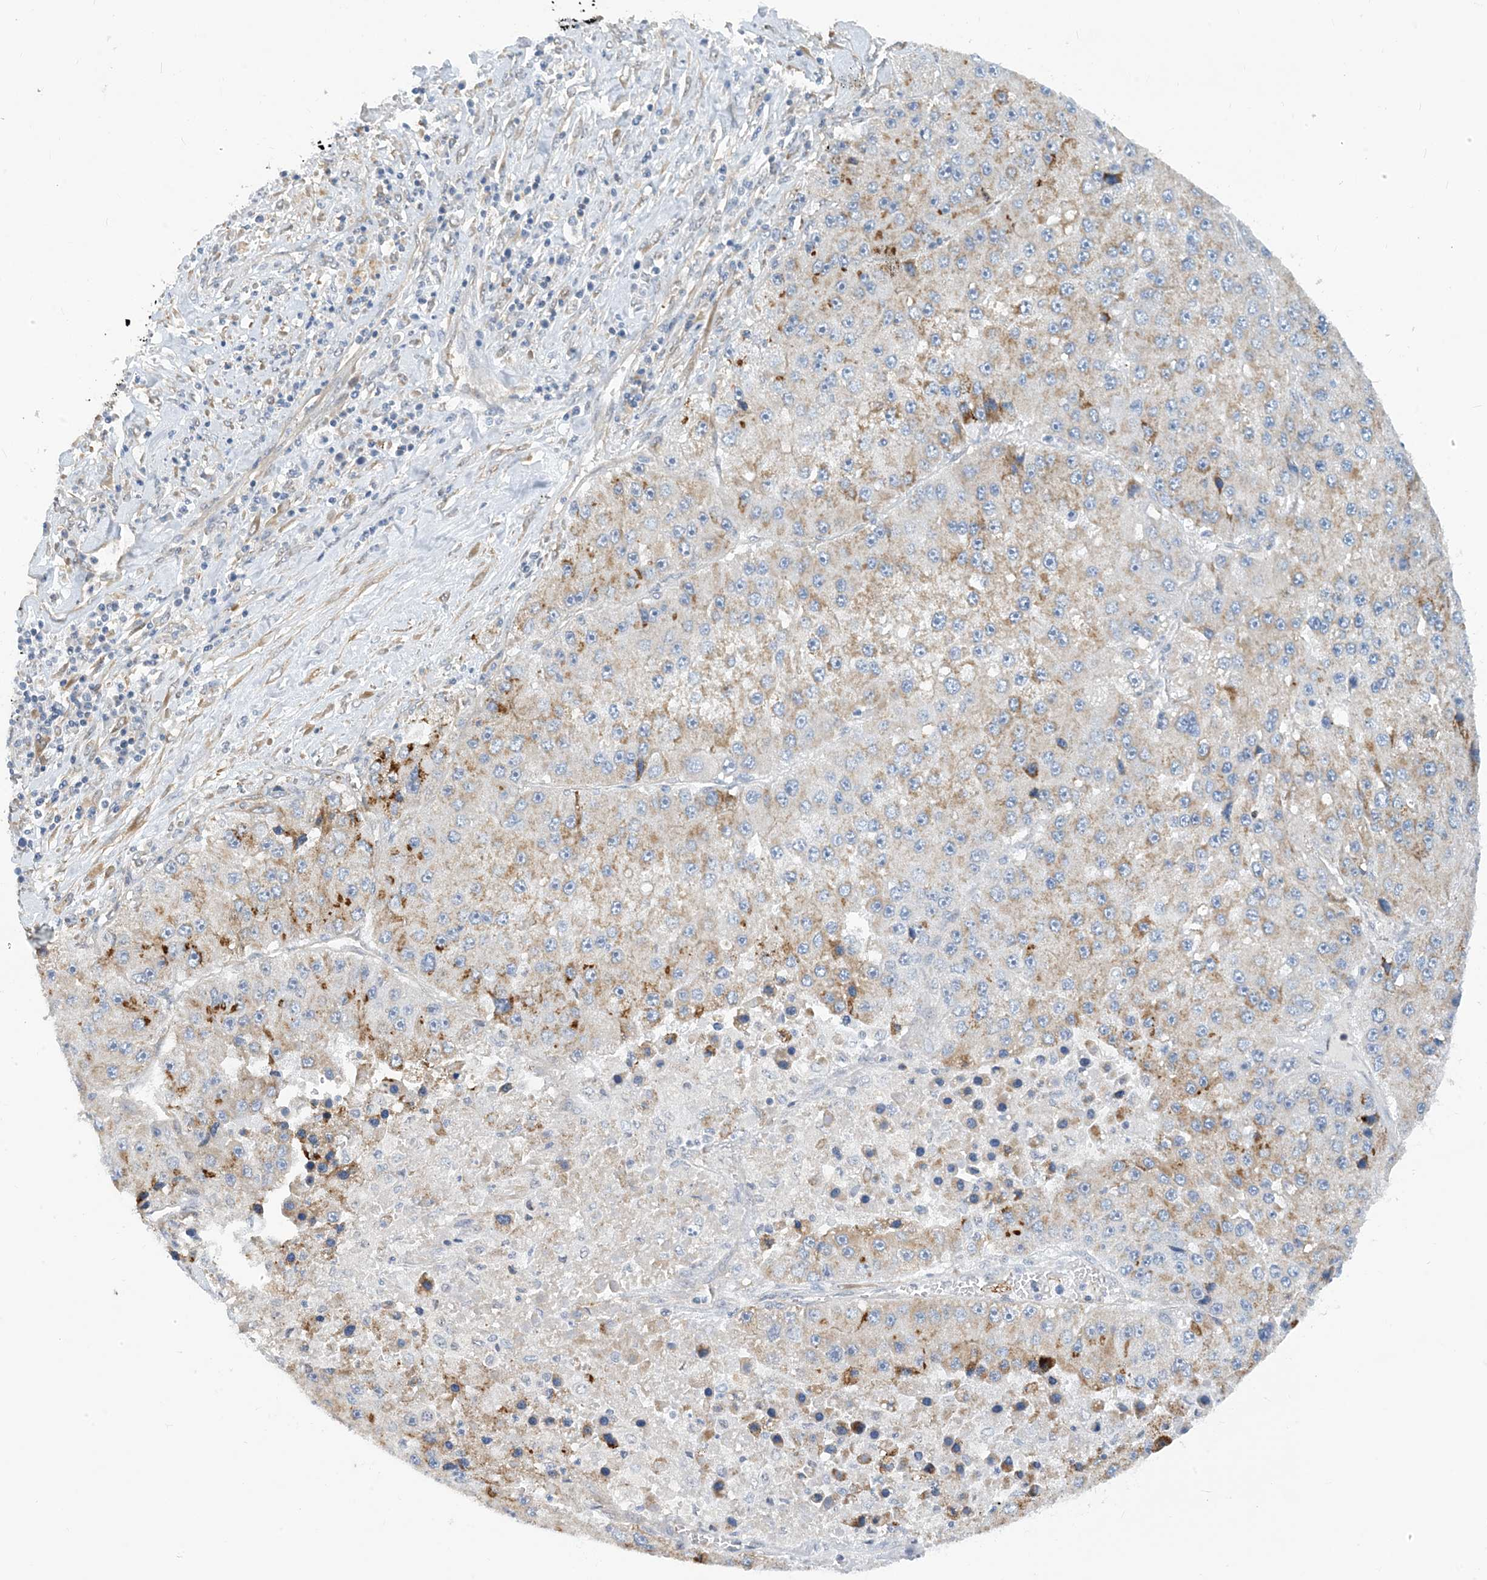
{"staining": {"intensity": "weak", "quantity": ">75%", "location": "cytoplasmic/membranous"}, "tissue": "liver cancer", "cell_type": "Tumor cells", "image_type": "cancer", "snomed": [{"axis": "morphology", "description": "Carcinoma, Hepatocellular, NOS"}, {"axis": "topography", "description": "Liver"}], "caption": "Immunohistochemical staining of human hepatocellular carcinoma (liver) exhibits low levels of weak cytoplasmic/membranous positivity in approximately >75% of tumor cells. (brown staining indicates protein expression, while blue staining denotes nuclei).", "gene": "EIF2A", "patient": {"sex": "female", "age": 73}}